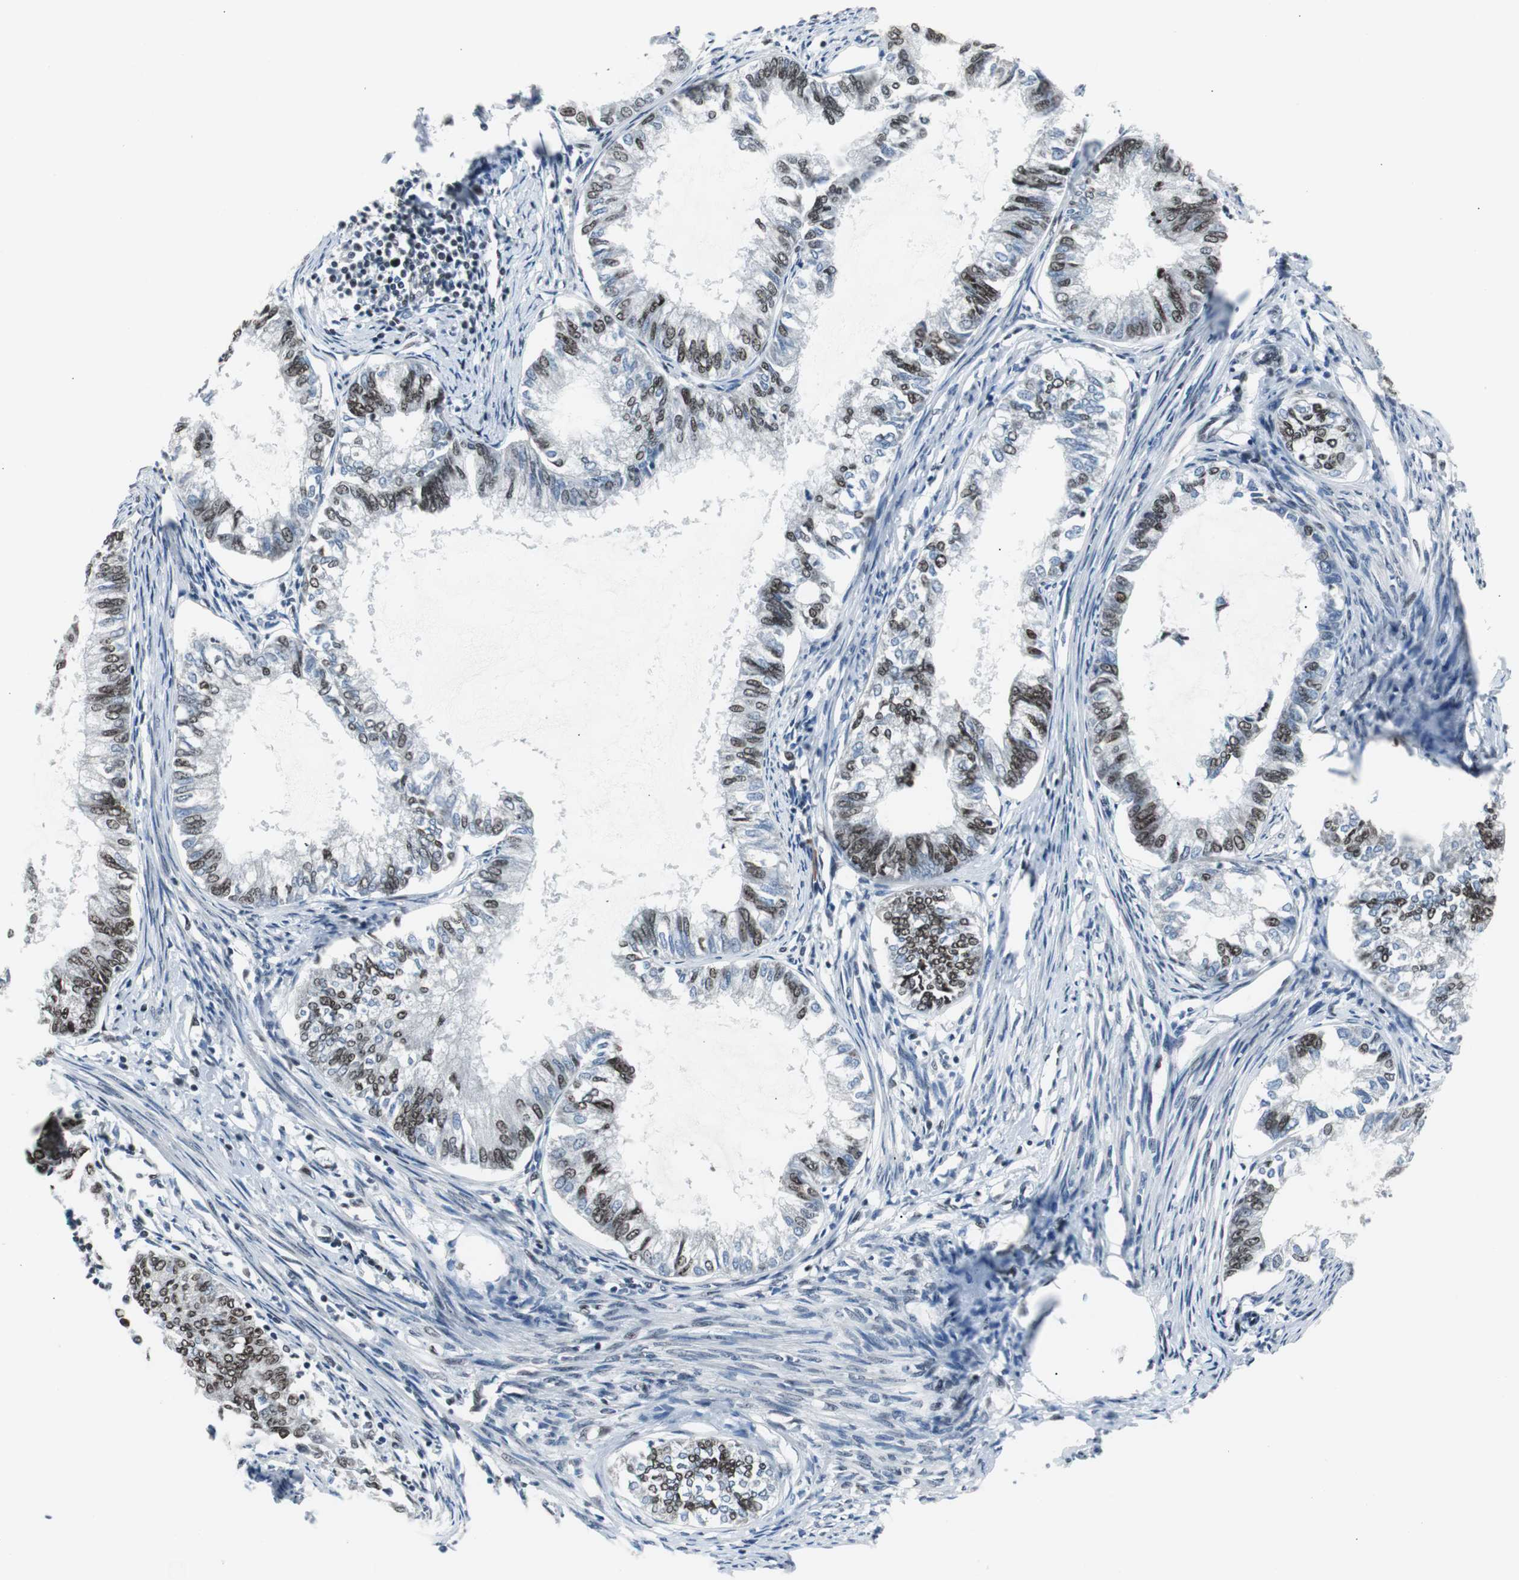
{"staining": {"intensity": "moderate", "quantity": "25%-75%", "location": "nuclear"}, "tissue": "endometrial cancer", "cell_type": "Tumor cells", "image_type": "cancer", "snomed": [{"axis": "morphology", "description": "Adenocarcinoma, NOS"}, {"axis": "topography", "description": "Endometrium"}], "caption": "Immunohistochemistry histopathology image of neoplastic tissue: human endometrial adenocarcinoma stained using IHC demonstrates medium levels of moderate protein expression localized specifically in the nuclear of tumor cells, appearing as a nuclear brown color.", "gene": "XRCC1", "patient": {"sex": "female", "age": 86}}